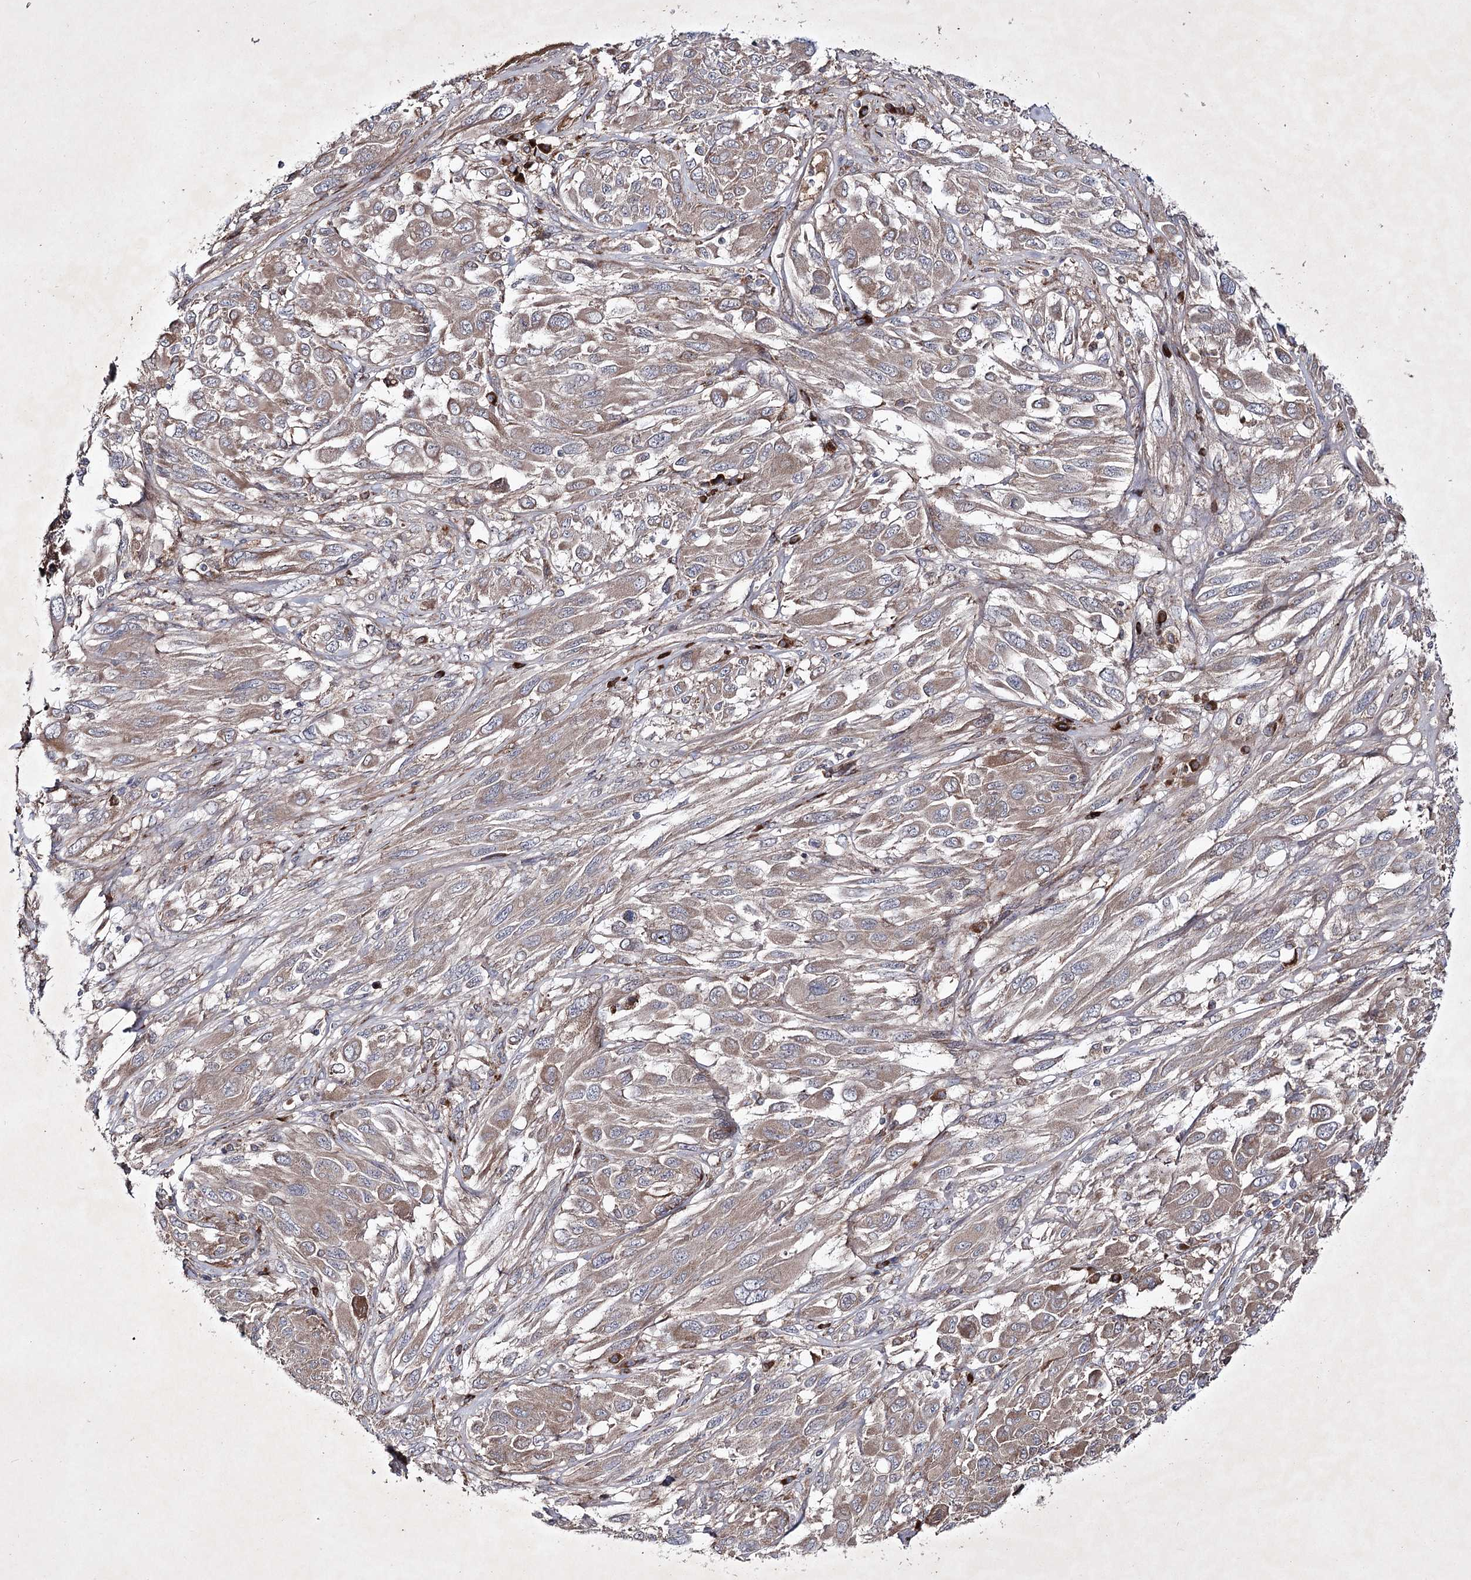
{"staining": {"intensity": "weak", "quantity": ">75%", "location": "cytoplasmic/membranous"}, "tissue": "melanoma", "cell_type": "Tumor cells", "image_type": "cancer", "snomed": [{"axis": "morphology", "description": "Malignant melanoma, NOS"}, {"axis": "topography", "description": "Skin"}], "caption": "The micrograph shows staining of malignant melanoma, revealing weak cytoplasmic/membranous protein positivity (brown color) within tumor cells. The protein is shown in brown color, while the nuclei are stained blue.", "gene": "ALG9", "patient": {"sex": "female", "age": 91}}